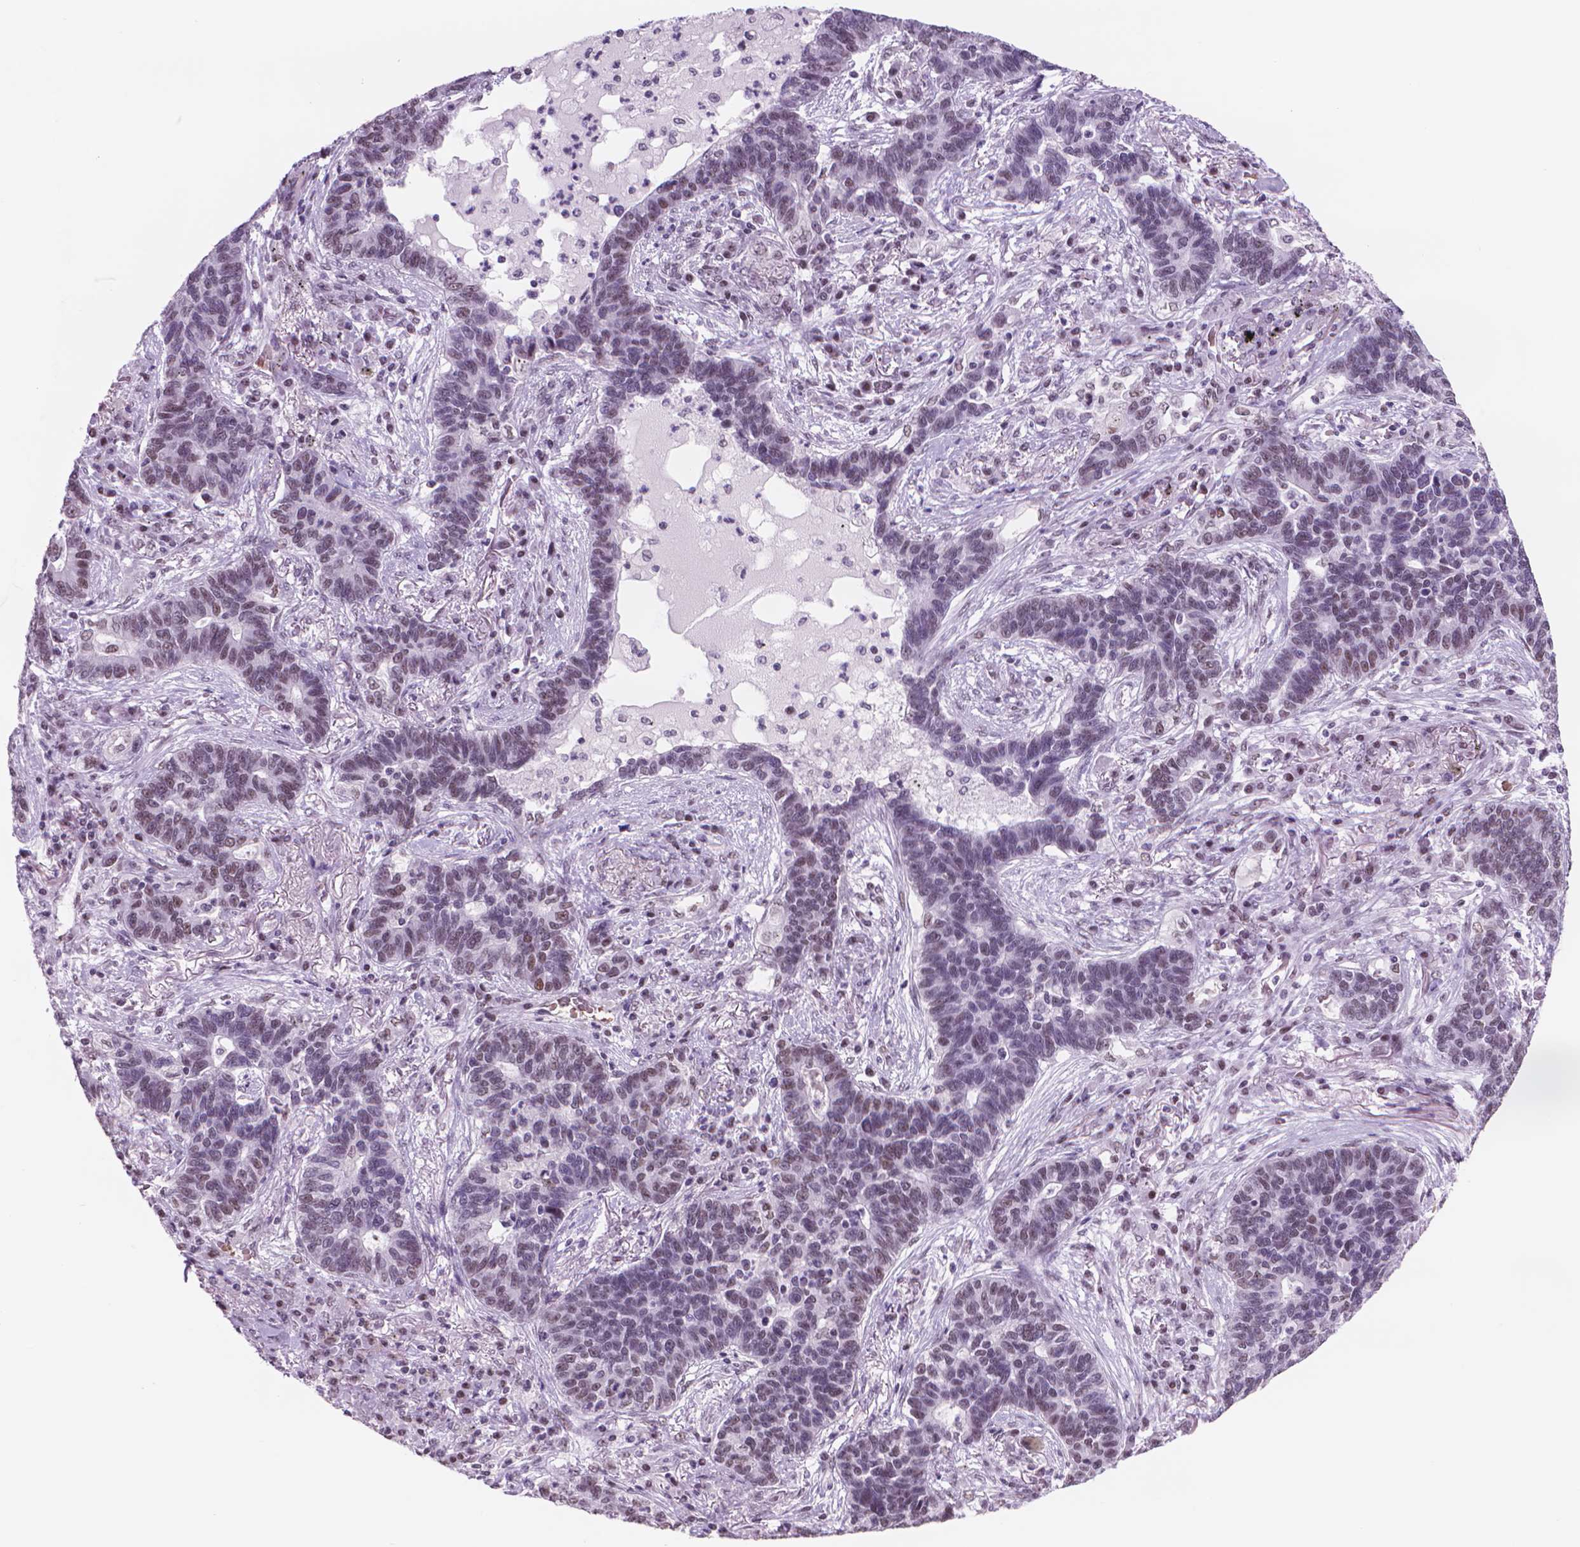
{"staining": {"intensity": "weak", "quantity": "25%-75%", "location": "nuclear"}, "tissue": "lung cancer", "cell_type": "Tumor cells", "image_type": "cancer", "snomed": [{"axis": "morphology", "description": "Adenocarcinoma, NOS"}, {"axis": "topography", "description": "Lung"}], "caption": "Protein staining reveals weak nuclear positivity in about 25%-75% of tumor cells in lung cancer (adenocarcinoma).", "gene": "POLR3D", "patient": {"sex": "female", "age": 57}}